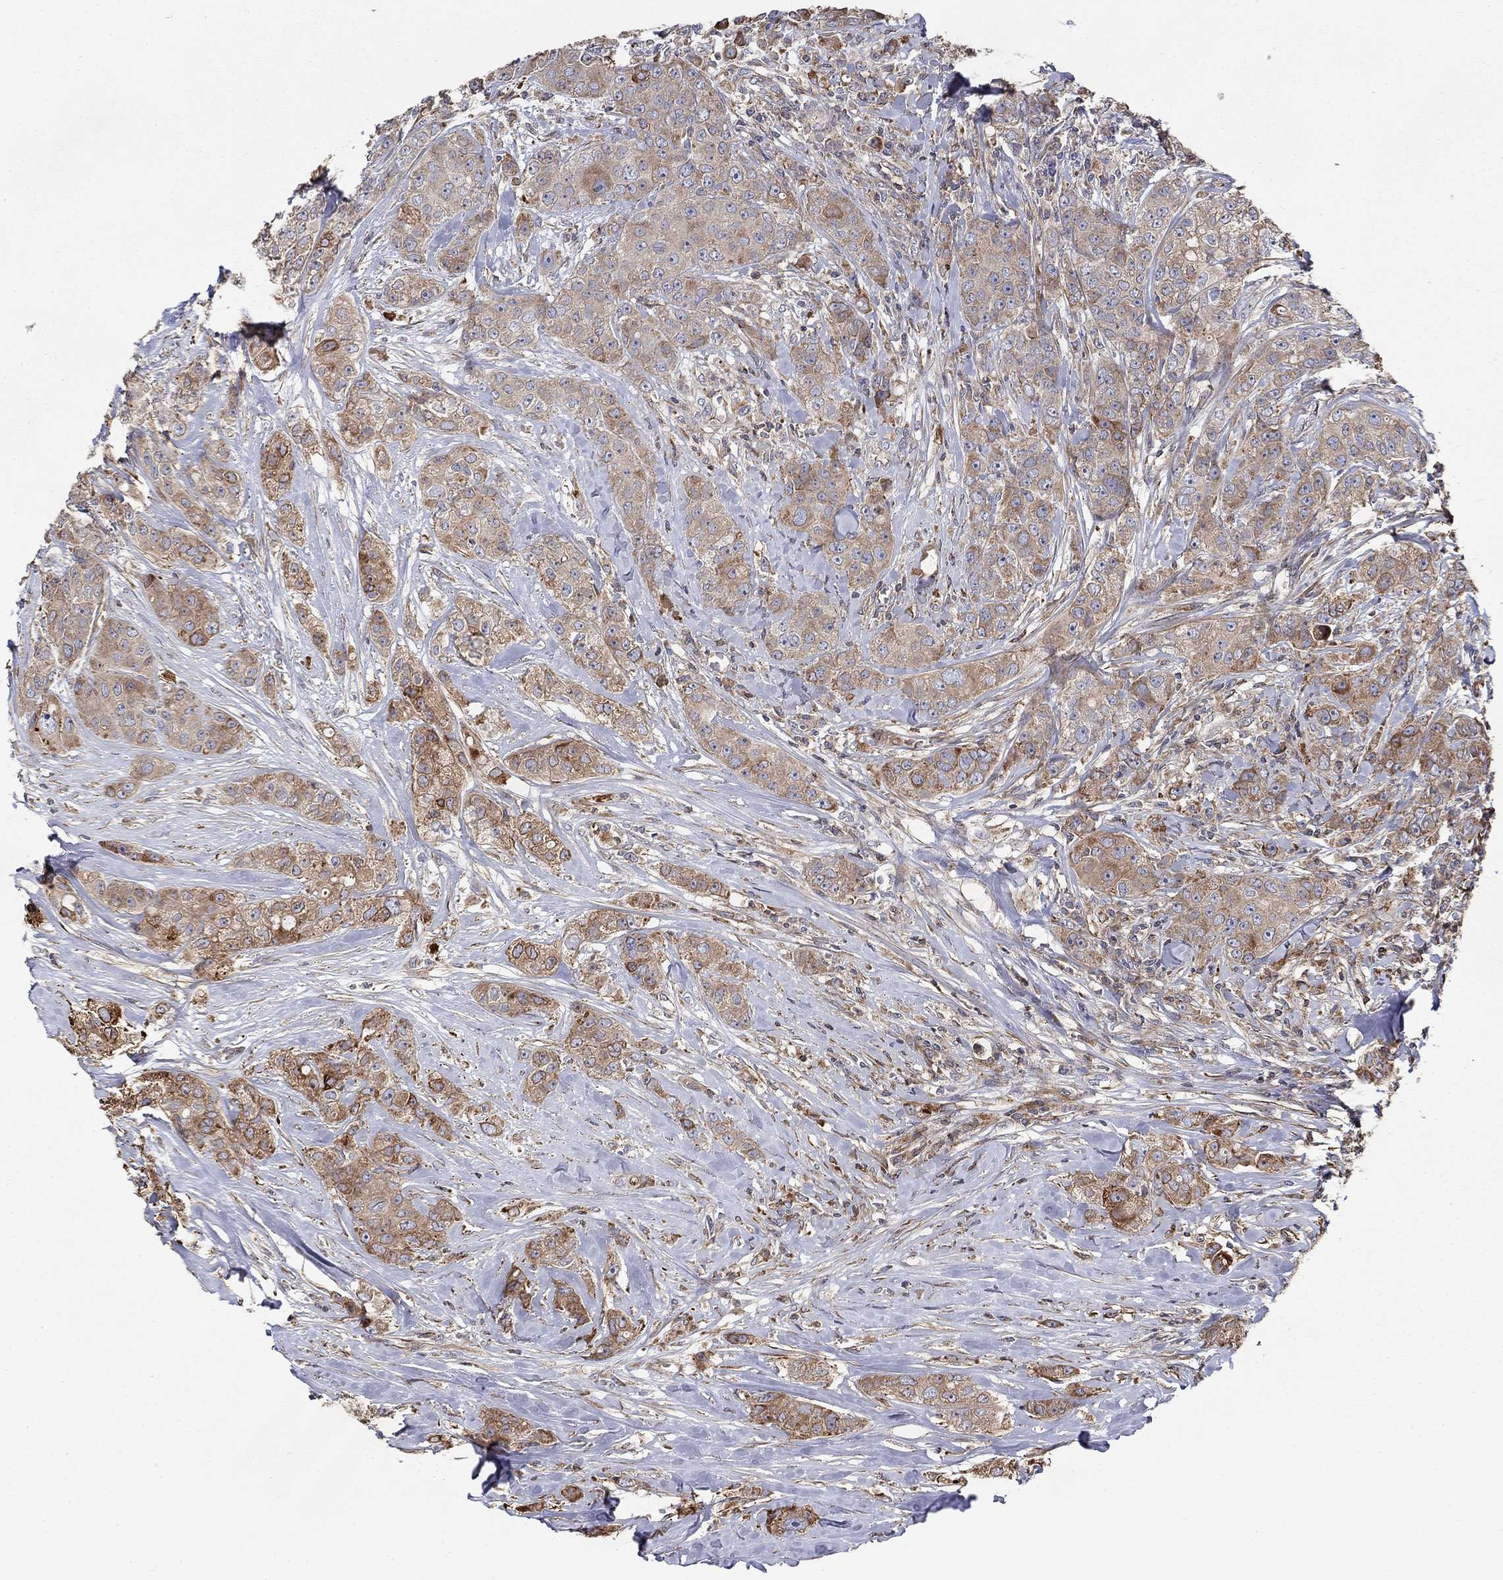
{"staining": {"intensity": "strong", "quantity": "<25%", "location": "cytoplasmic/membranous"}, "tissue": "breast cancer", "cell_type": "Tumor cells", "image_type": "cancer", "snomed": [{"axis": "morphology", "description": "Duct carcinoma"}, {"axis": "topography", "description": "Breast"}], "caption": "Breast cancer stained for a protein displays strong cytoplasmic/membranous positivity in tumor cells.", "gene": "NPHP1", "patient": {"sex": "female", "age": 43}}